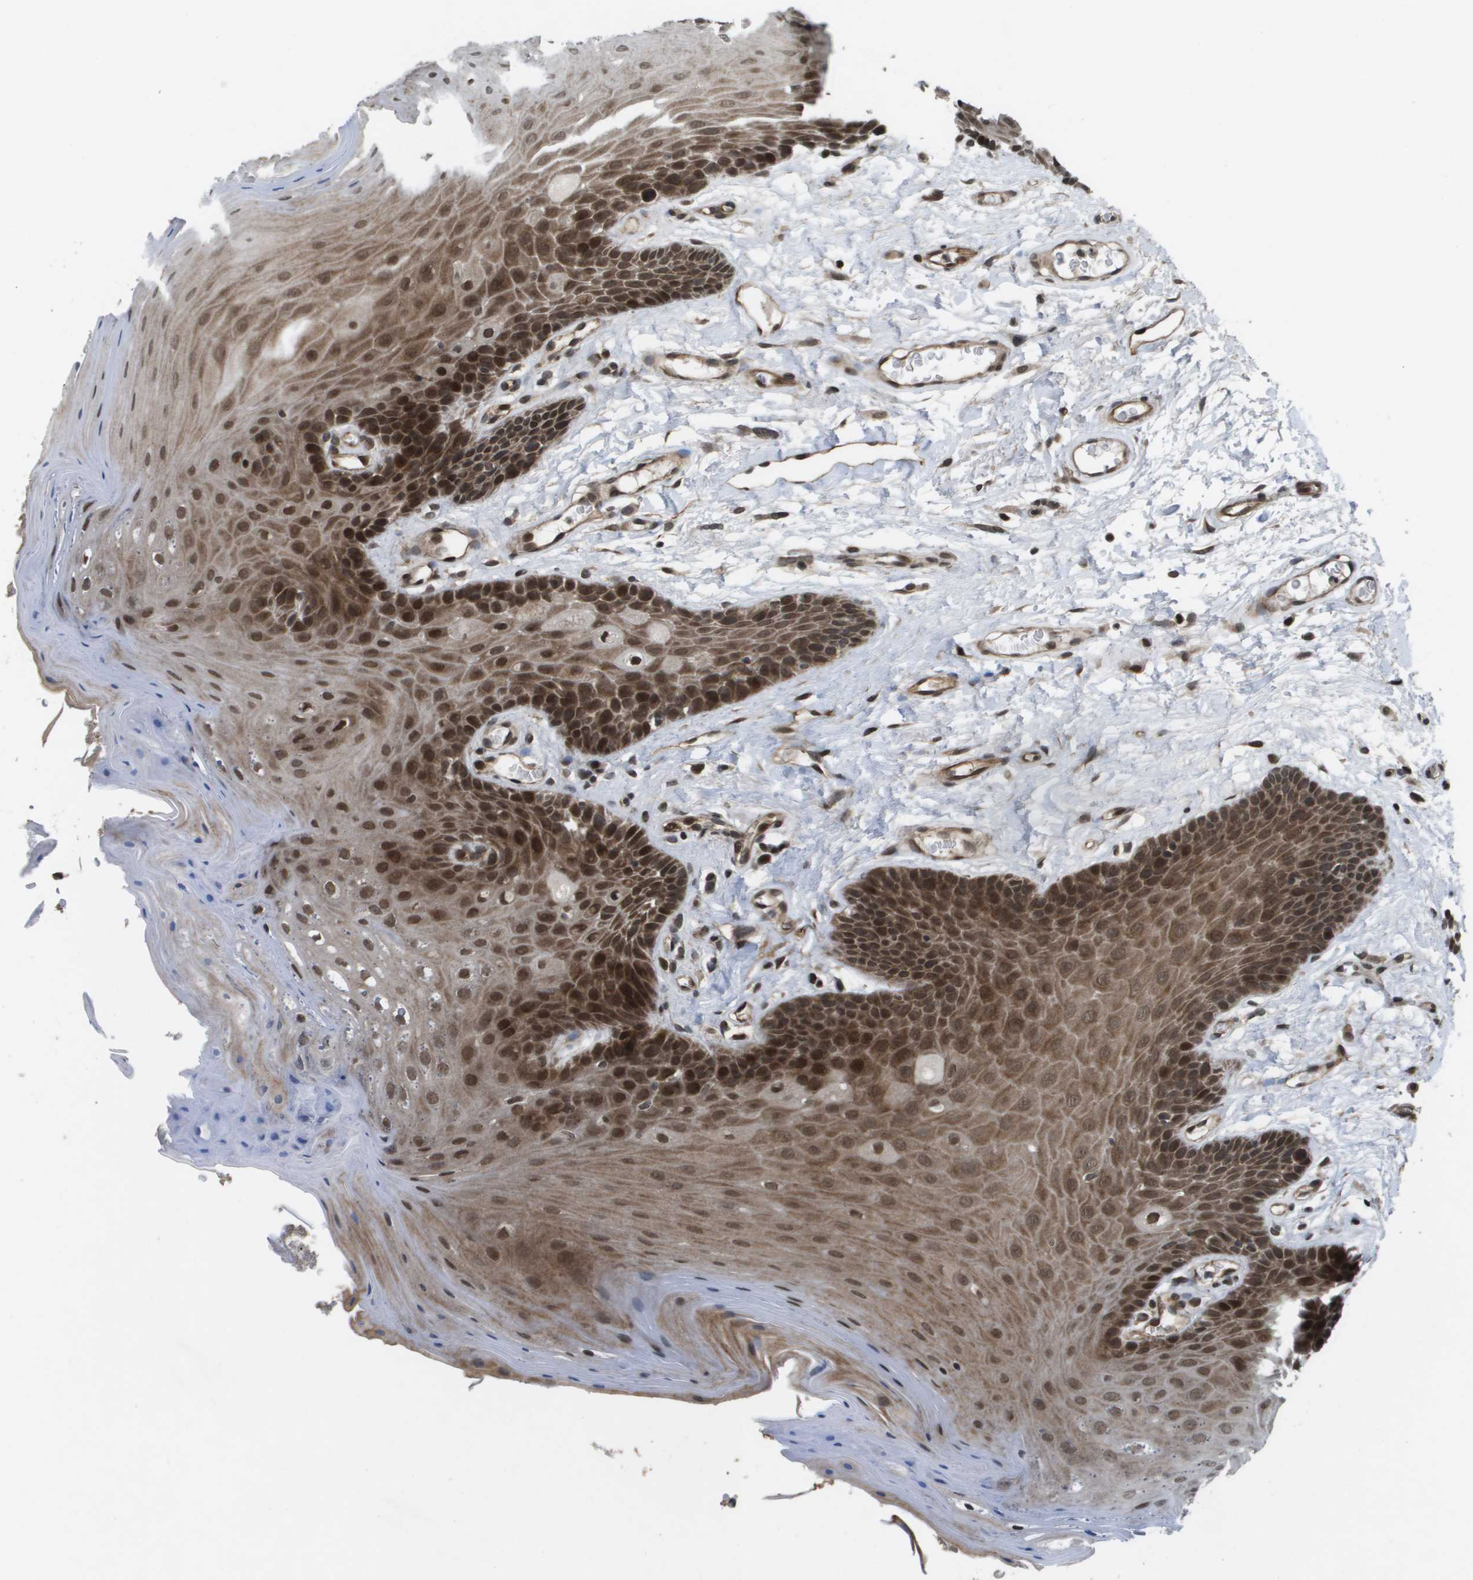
{"staining": {"intensity": "strong", "quantity": ">75%", "location": "cytoplasmic/membranous,nuclear"}, "tissue": "oral mucosa", "cell_type": "Squamous epithelial cells", "image_type": "normal", "snomed": [{"axis": "morphology", "description": "Normal tissue, NOS"}, {"axis": "morphology", "description": "Squamous cell carcinoma, NOS"}, {"axis": "topography", "description": "Oral tissue"}, {"axis": "topography", "description": "Head-Neck"}], "caption": "Immunohistochemical staining of unremarkable oral mucosa displays strong cytoplasmic/membranous,nuclear protein positivity in approximately >75% of squamous epithelial cells.", "gene": "KAT5", "patient": {"sex": "male", "age": 71}}